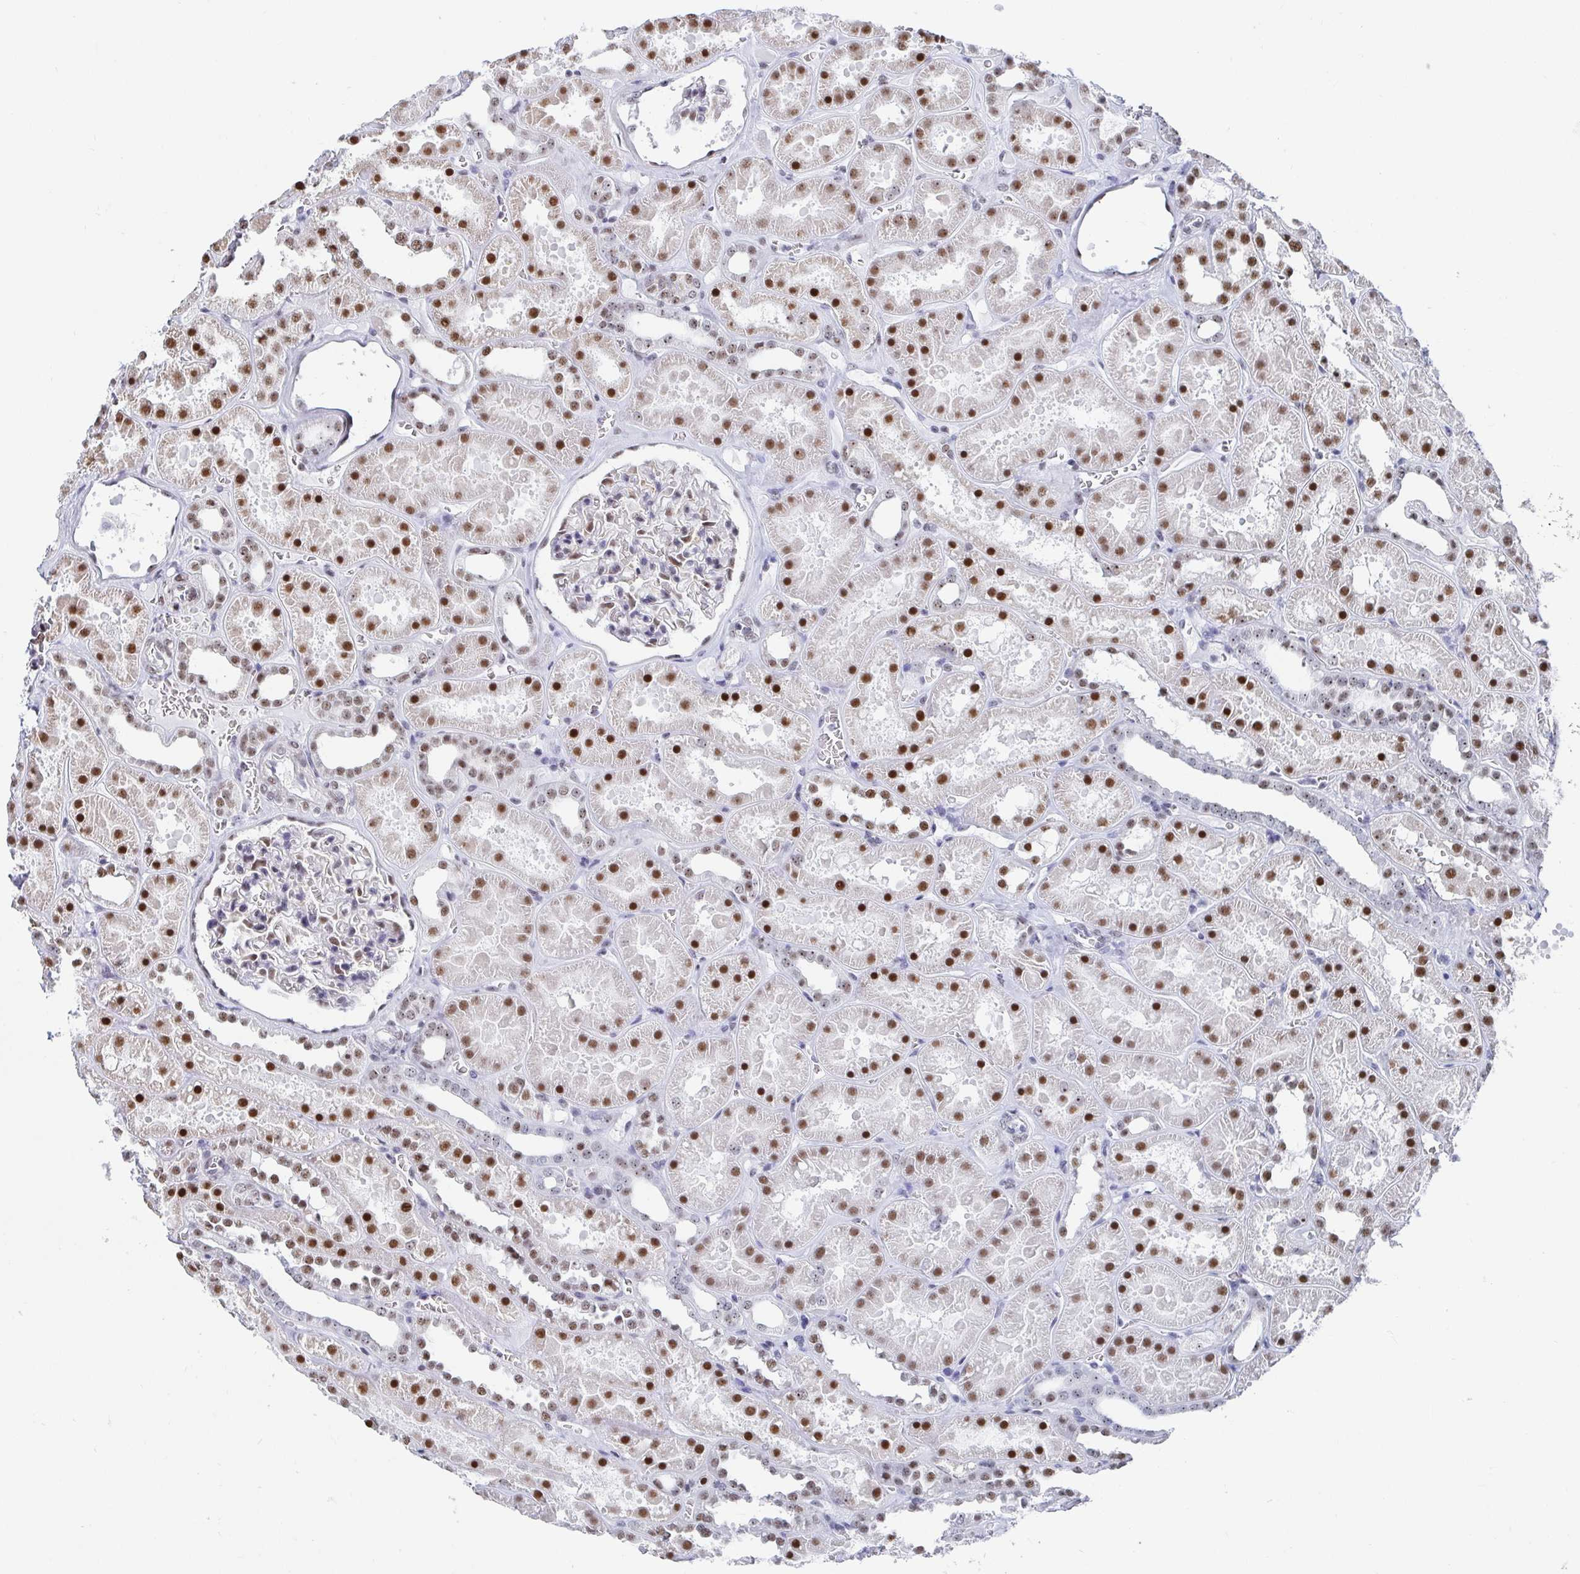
{"staining": {"intensity": "moderate", "quantity": "<25%", "location": "nuclear"}, "tissue": "kidney", "cell_type": "Cells in glomeruli", "image_type": "normal", "snomed": [{"axis": "morphology", "description": "Normal tissue, NOS"}, {"axis": "topography", "description": "Kidney"}], "caption": "Kidney stained with DAB (3,3'-diaminobenzidine) IHC shows low levels of moderate nuclear positivity in approximately <25% of cells in glomeruli. Using DAB (brown) and hematoxylin (blue) stains, captured at high magnification using brightfield microscopy.", "gene": "SIRT7", "patient": {"sex": "female", "age": 41}}